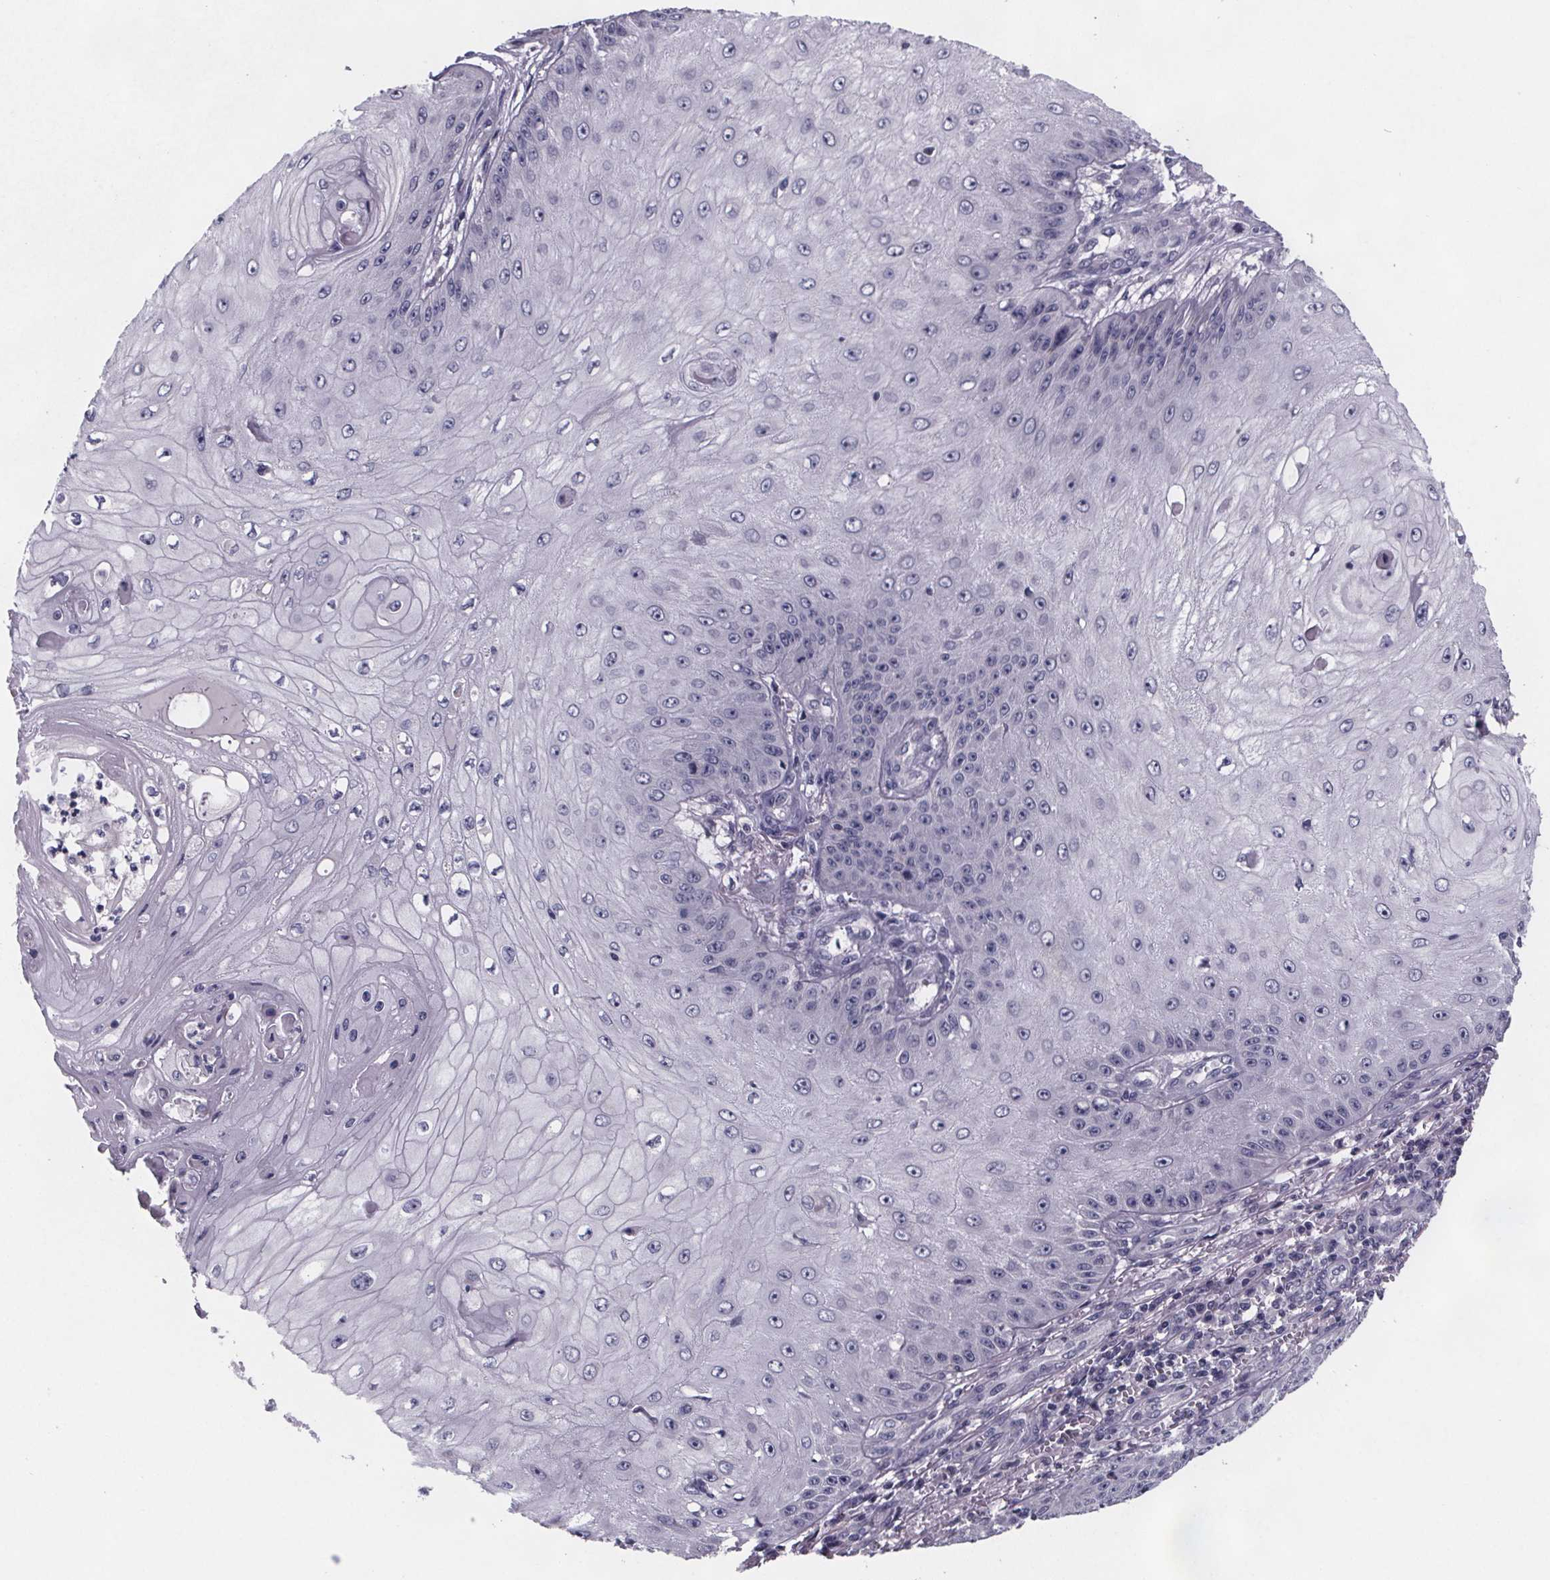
{"staining": {"intensity": "negative", "quantity": "none", "location": "none"}, "tissue": "skin cancer", "cell_type": "Tumor cells", "image_type": "cancer", "snomed": [{"axis": "morphology", "description": "Squamous cell carcinoma, NOS"}, {"axis": "topography", "description": "Skin"}], "caption": "This image is of skin cancer stained with immunohistochemistry to label a protein in brown with the nuclei are counter-stained blue. There is no expression in tumor cells.", "gene": "PAH", "patient": {"sex": "male", "age": 70}}